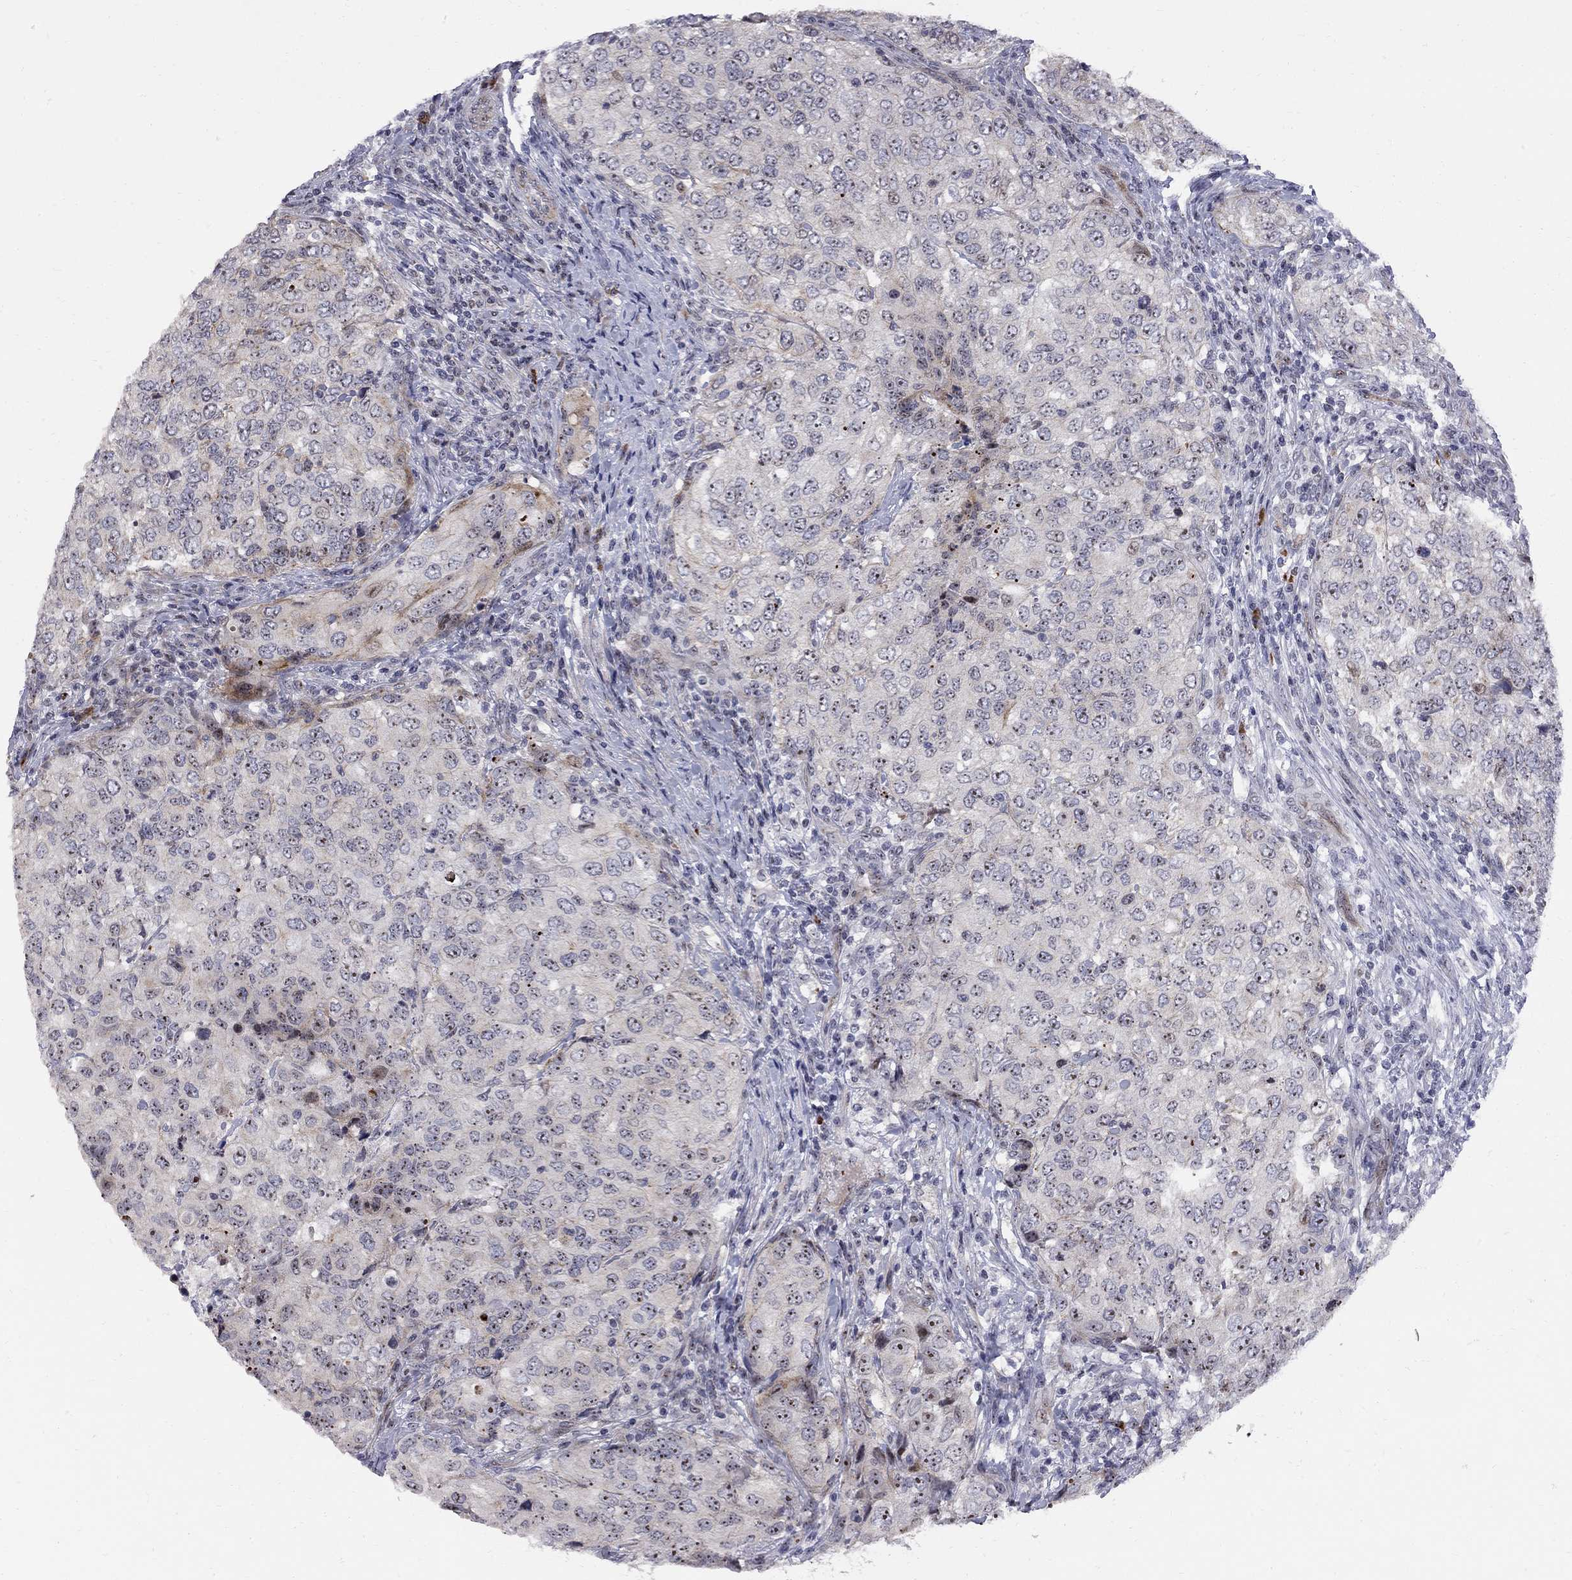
{"staining": {"intensity": "weak", "quantity": "25%-75%", "location": "nuclear"}, "tissue": "urothelial cancer", "cell_type": "Tumor cells", "image_type": "cancer", "snomed": [{"axis": "morphology", "description": "Urothelial carcinoma, High grade"}, {"axis": "topography", "description": "Urinary bladder"}], "caption": "Protein expression analysis of human urothelial cancer reveals weak nuclear expression in approximately 25%-75% of tumor cells. Using DAB (3,3'-diaminobenzidine) (brown) and hematoxylin (blue) stains, captured at high magnification using brightfield microscopy.", "gene": "DHX33", "patient": {"sex": "female", "age": 78}}